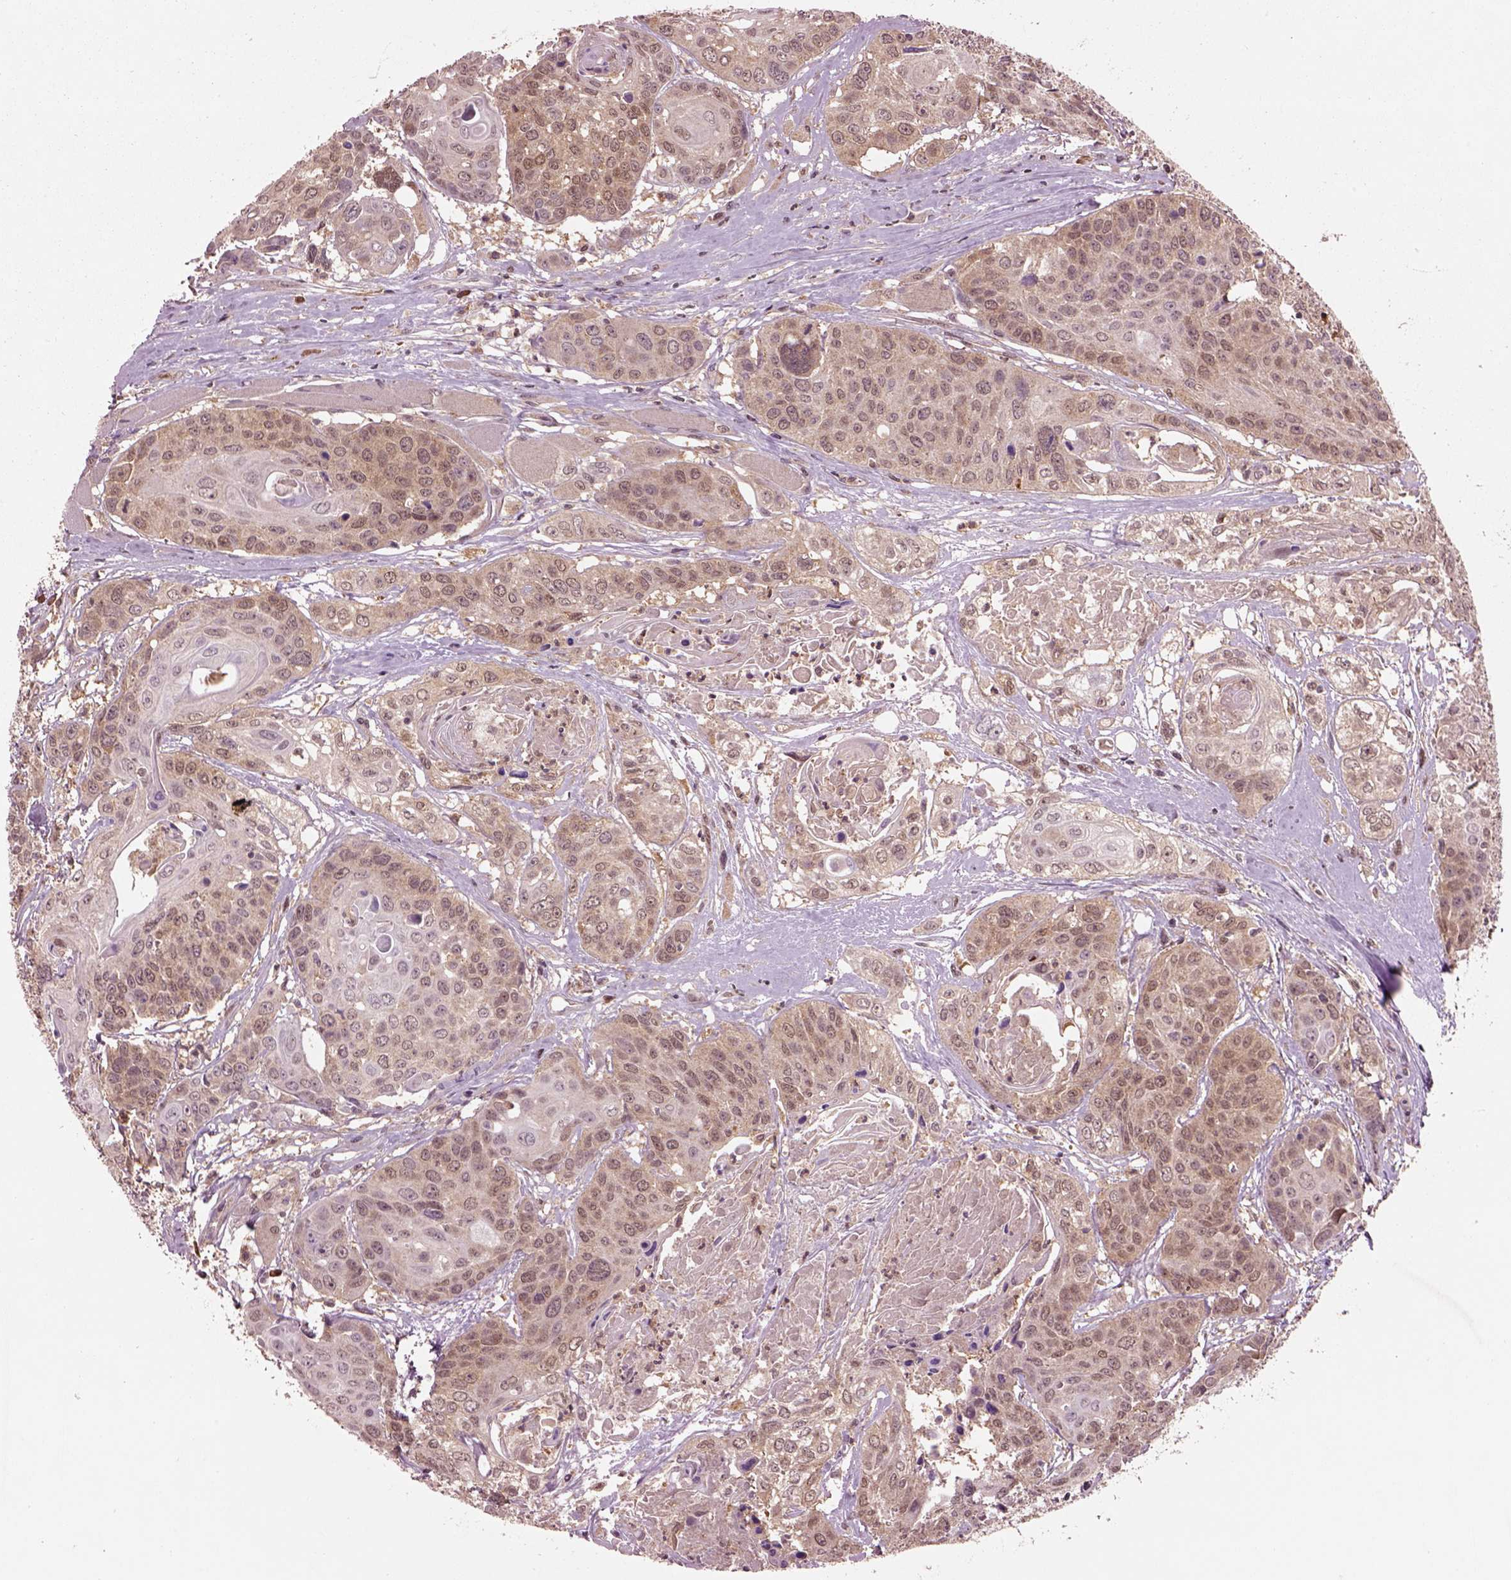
{"staining": {"intensity": "weak", "quantity": ">75%", "location": "cytoplasmic/membranous"}, "tissue": "head and neck cancer", "cell_type": "Tumor cells", "image_type": "cancer", "snomed": [{"axis": "morphology", "description": "Squamous cell carcinoma, NOS"}, {"axis": "topography", "description": "Oral tissue"}, {"axis": "topography", "description": "Head-Neck"}], "caption": "Head and neck cancer (squamous cell carcinoma) stained with a brown dye displays weak cytoplasmic/membranous positive positivity in about >75% of tumor cells.", "gene": "MDP1", "patient": {"sex": "male", "age": 56}}